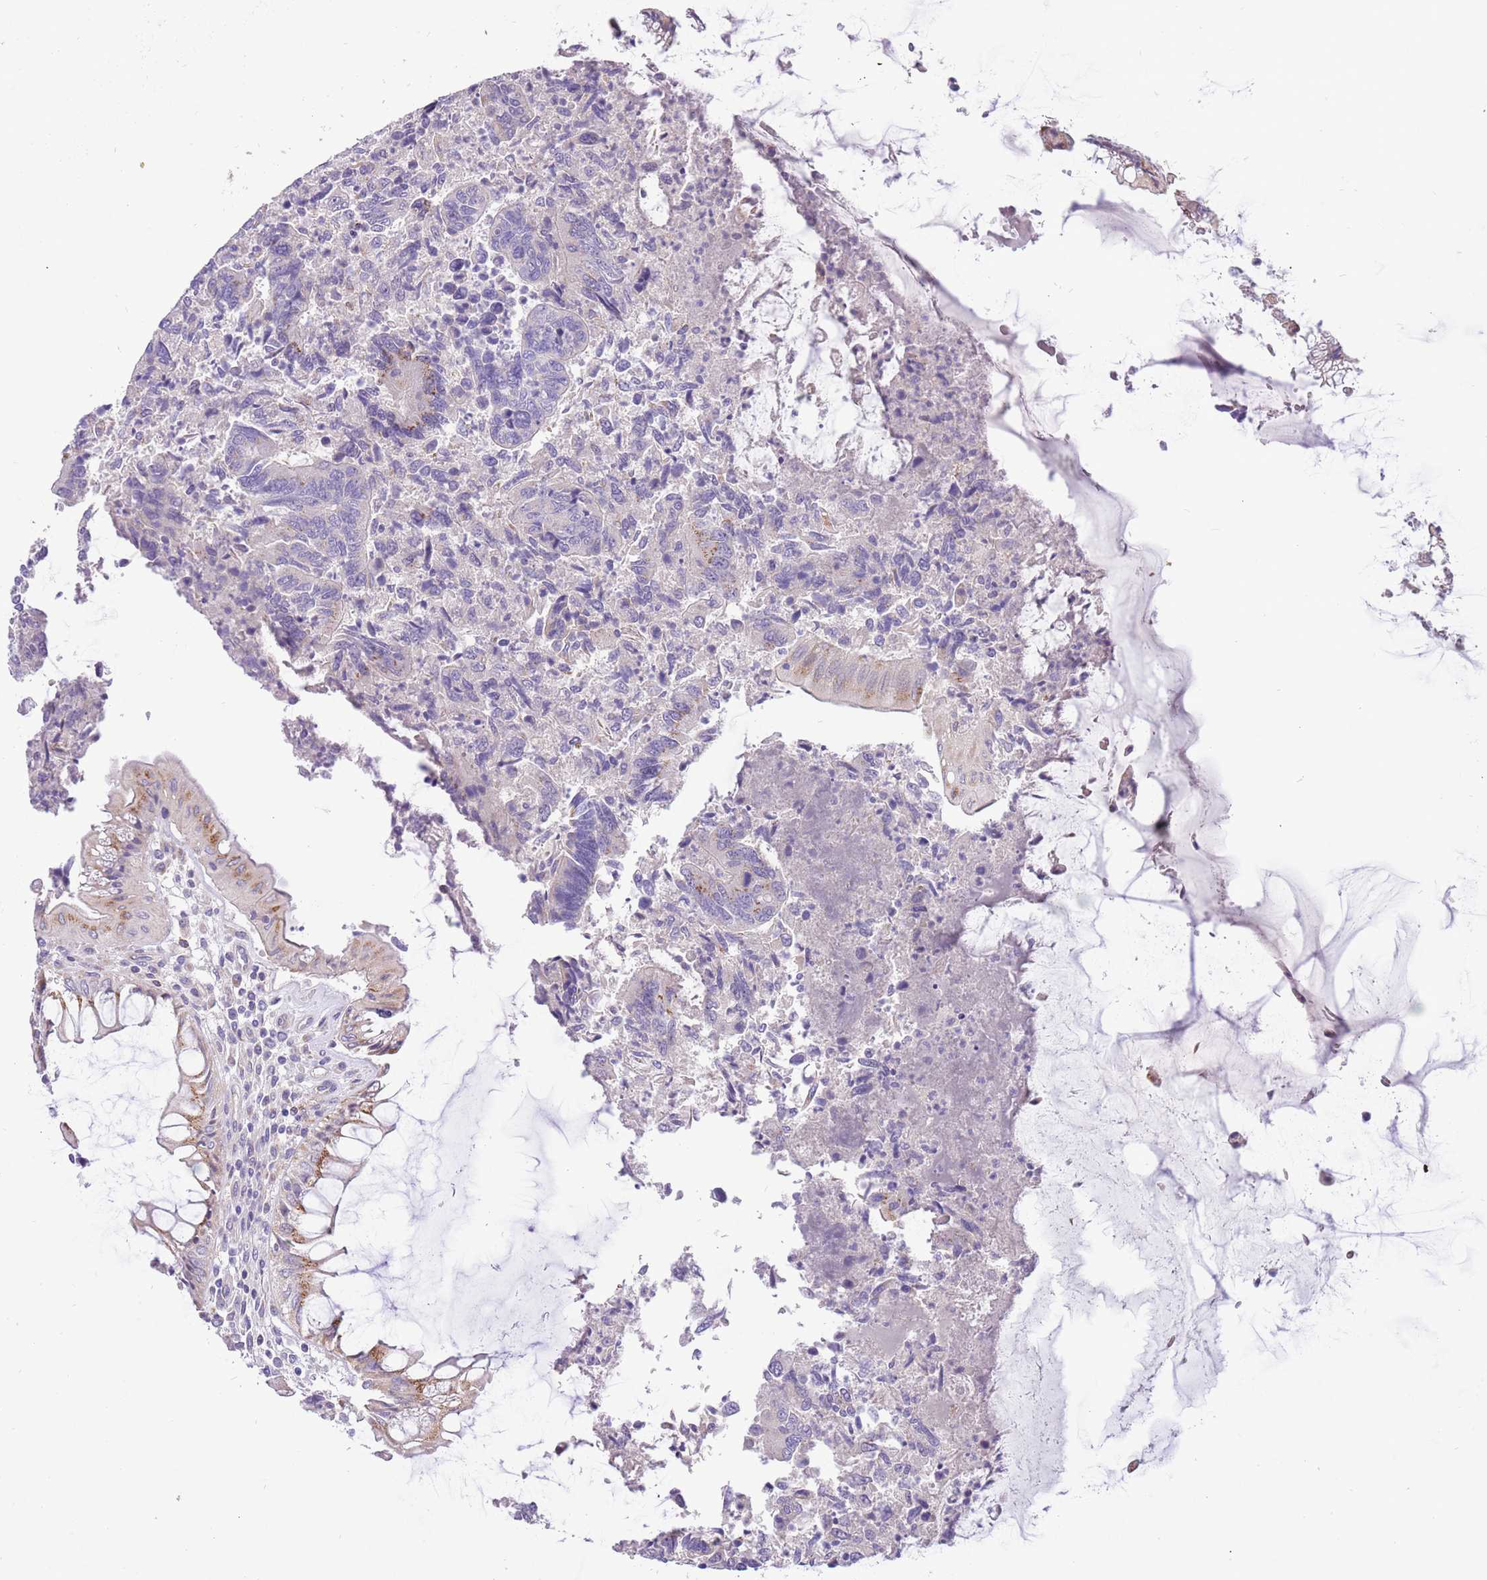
{"staining": {"intensity": "negative", "quantity": "none", "location": "none"}, "tissue": "colorectal cancer", "cell_type": "Tumor cells", "image_type": "cancer", "snomed": [{"axis": "morphology", "description": "Adenocarcinoma, NOS"}, {"axis": "topography", "description": "Colon"}], "caption": "Colorectal adenocarcinoma stained for a protein using immunohistochemistry (IHC) displays no staining tumor cells.", "gene": "COX17", "patient": {"sex": "female", "age": 67}}